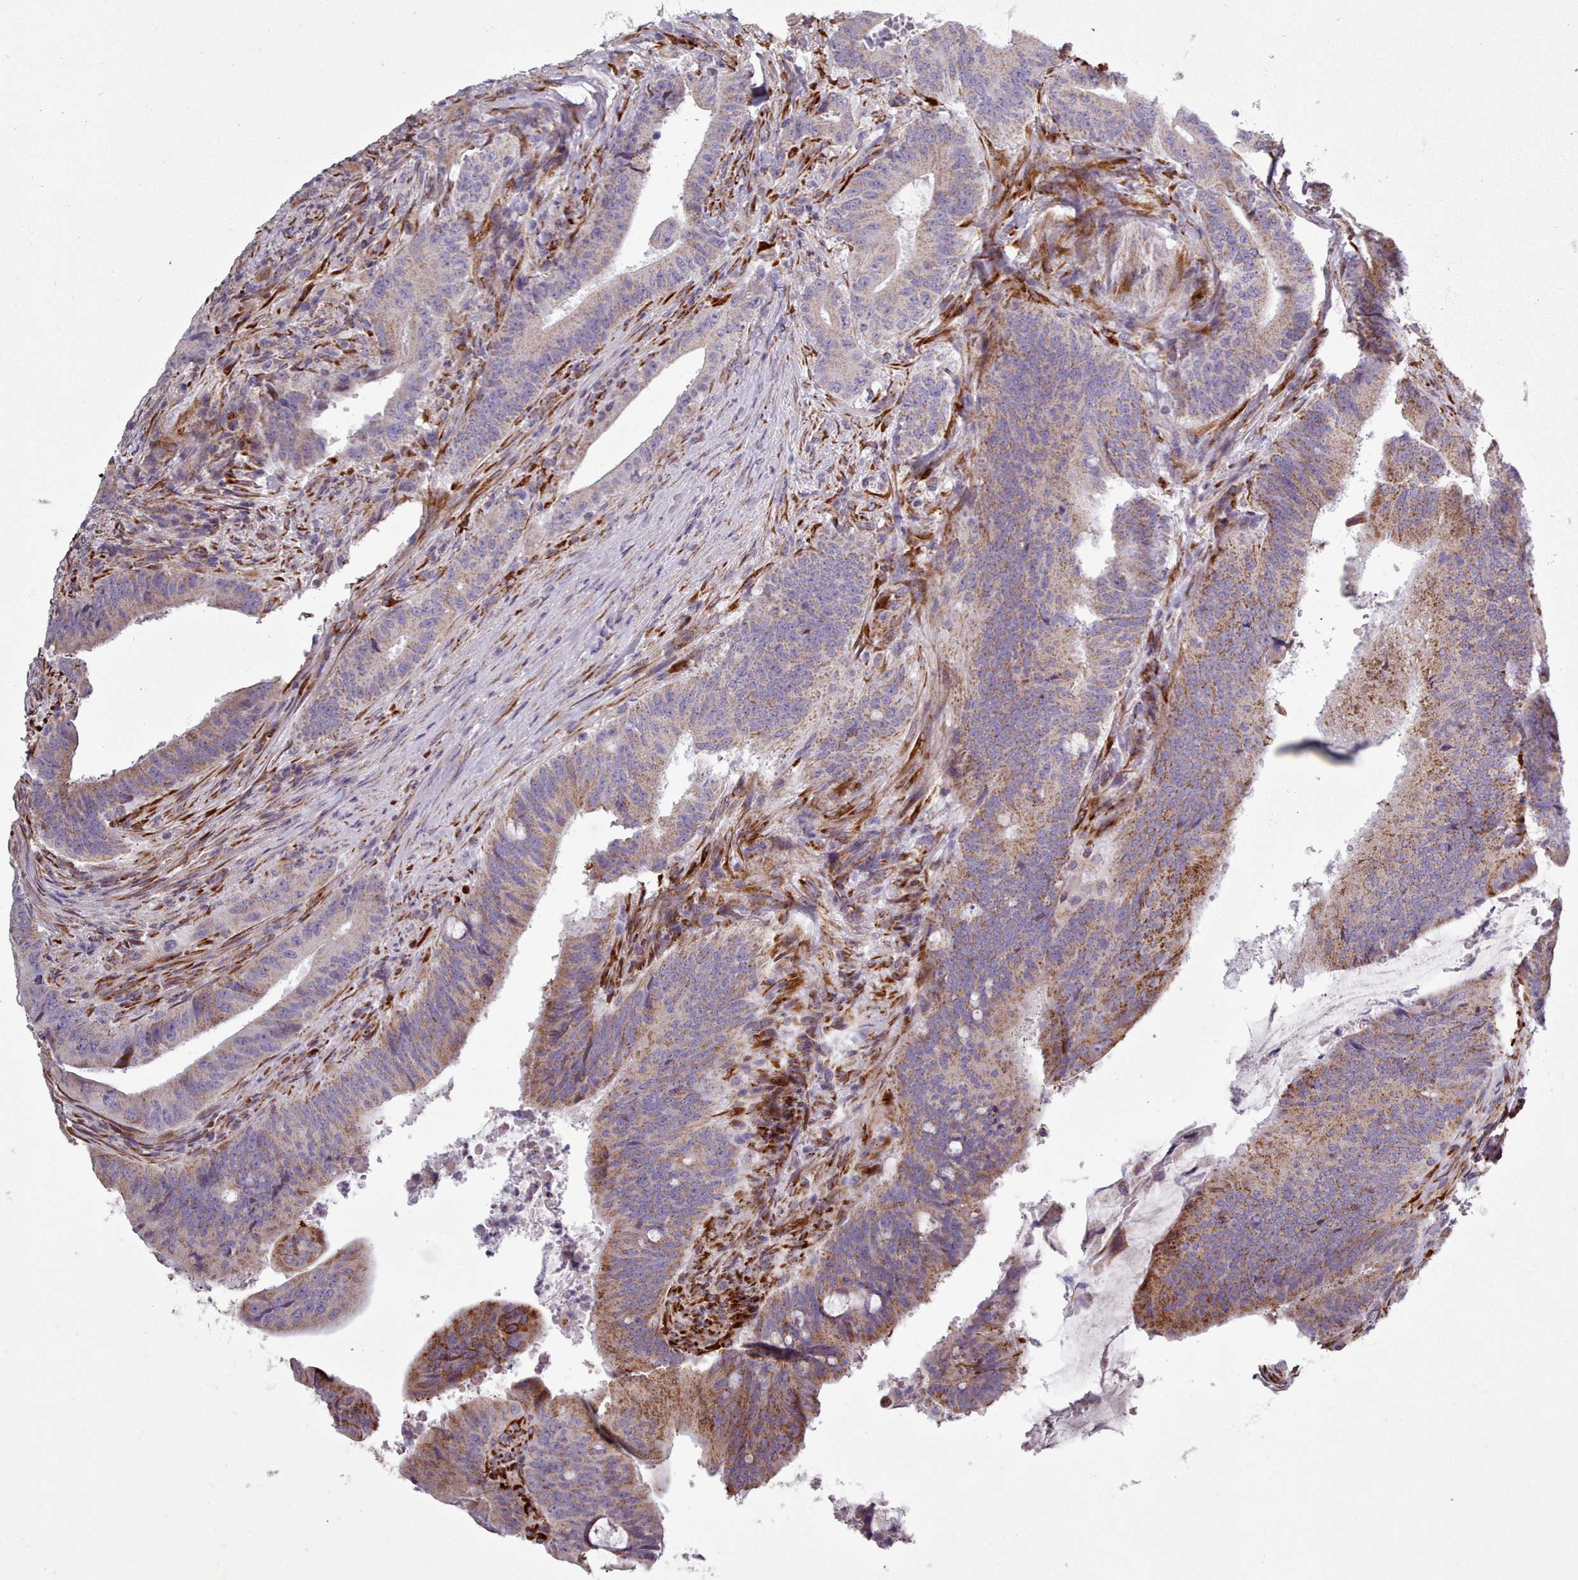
{"staining": {"intensity": "moderate", "quantity": "25%-75%", "location": "cytoplasmic/membranous"}, "tissue": "colorectal cancer", "cell_type": "Tumor cells", "image_type": "cancer", "snomed": [{"axis": "morphology", "description": "Adenocarcinoma, NOS"}, {"axis": "topography", "description": "Colon"}], "caption": "Protein expression by IHC exhibits moderate cytoplasmic/membranous expression in approximately 25%-75% of tumor cells in colorectal cancer (adenocarcinoma).", "gene": "FKBP10", "patient": {"sex": "female", "age": 43}}